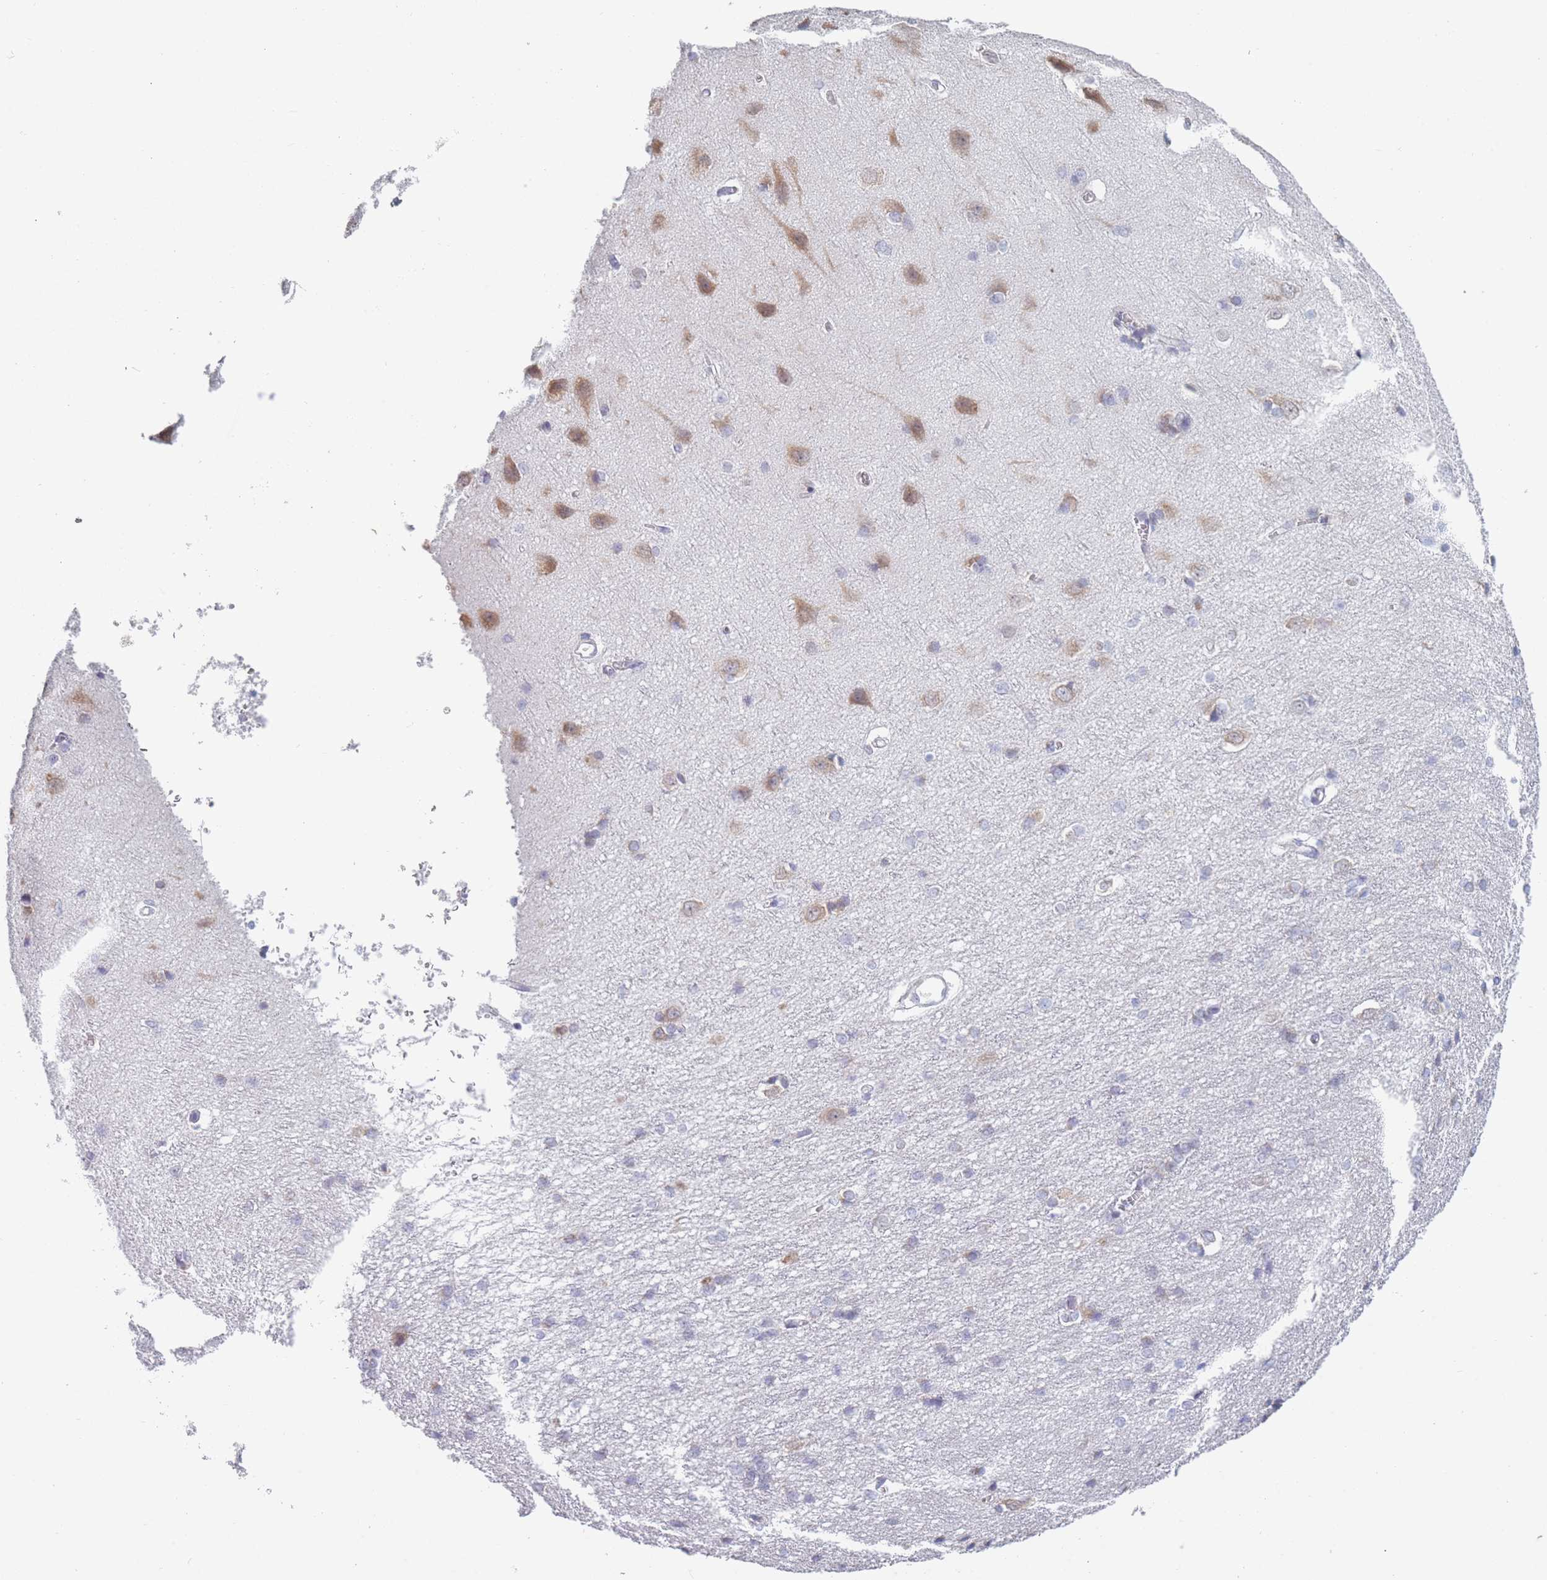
{"staining": {"intensity": "negative", "quantity": "none", "location": "none"}, "tissue": "cerebral cortex", "cell_type": "Endothelial cells", "image_type": "normal", "snomed": [{"axis": "morphology", "description": "Normal tissue, NOS"}, {"axis": "topography", "description": "Cerebral cortex"}], "caption": "Benign cerebral cortex was stained to show a protein in brown. There is no significant expression in endothelial cells. (Brightfield microscopy of DAB (3,3'-diaminobenzidine) IHC at high magnification).", "gene": "TMED10", "patient": {"sex": "male", "age": 37}}